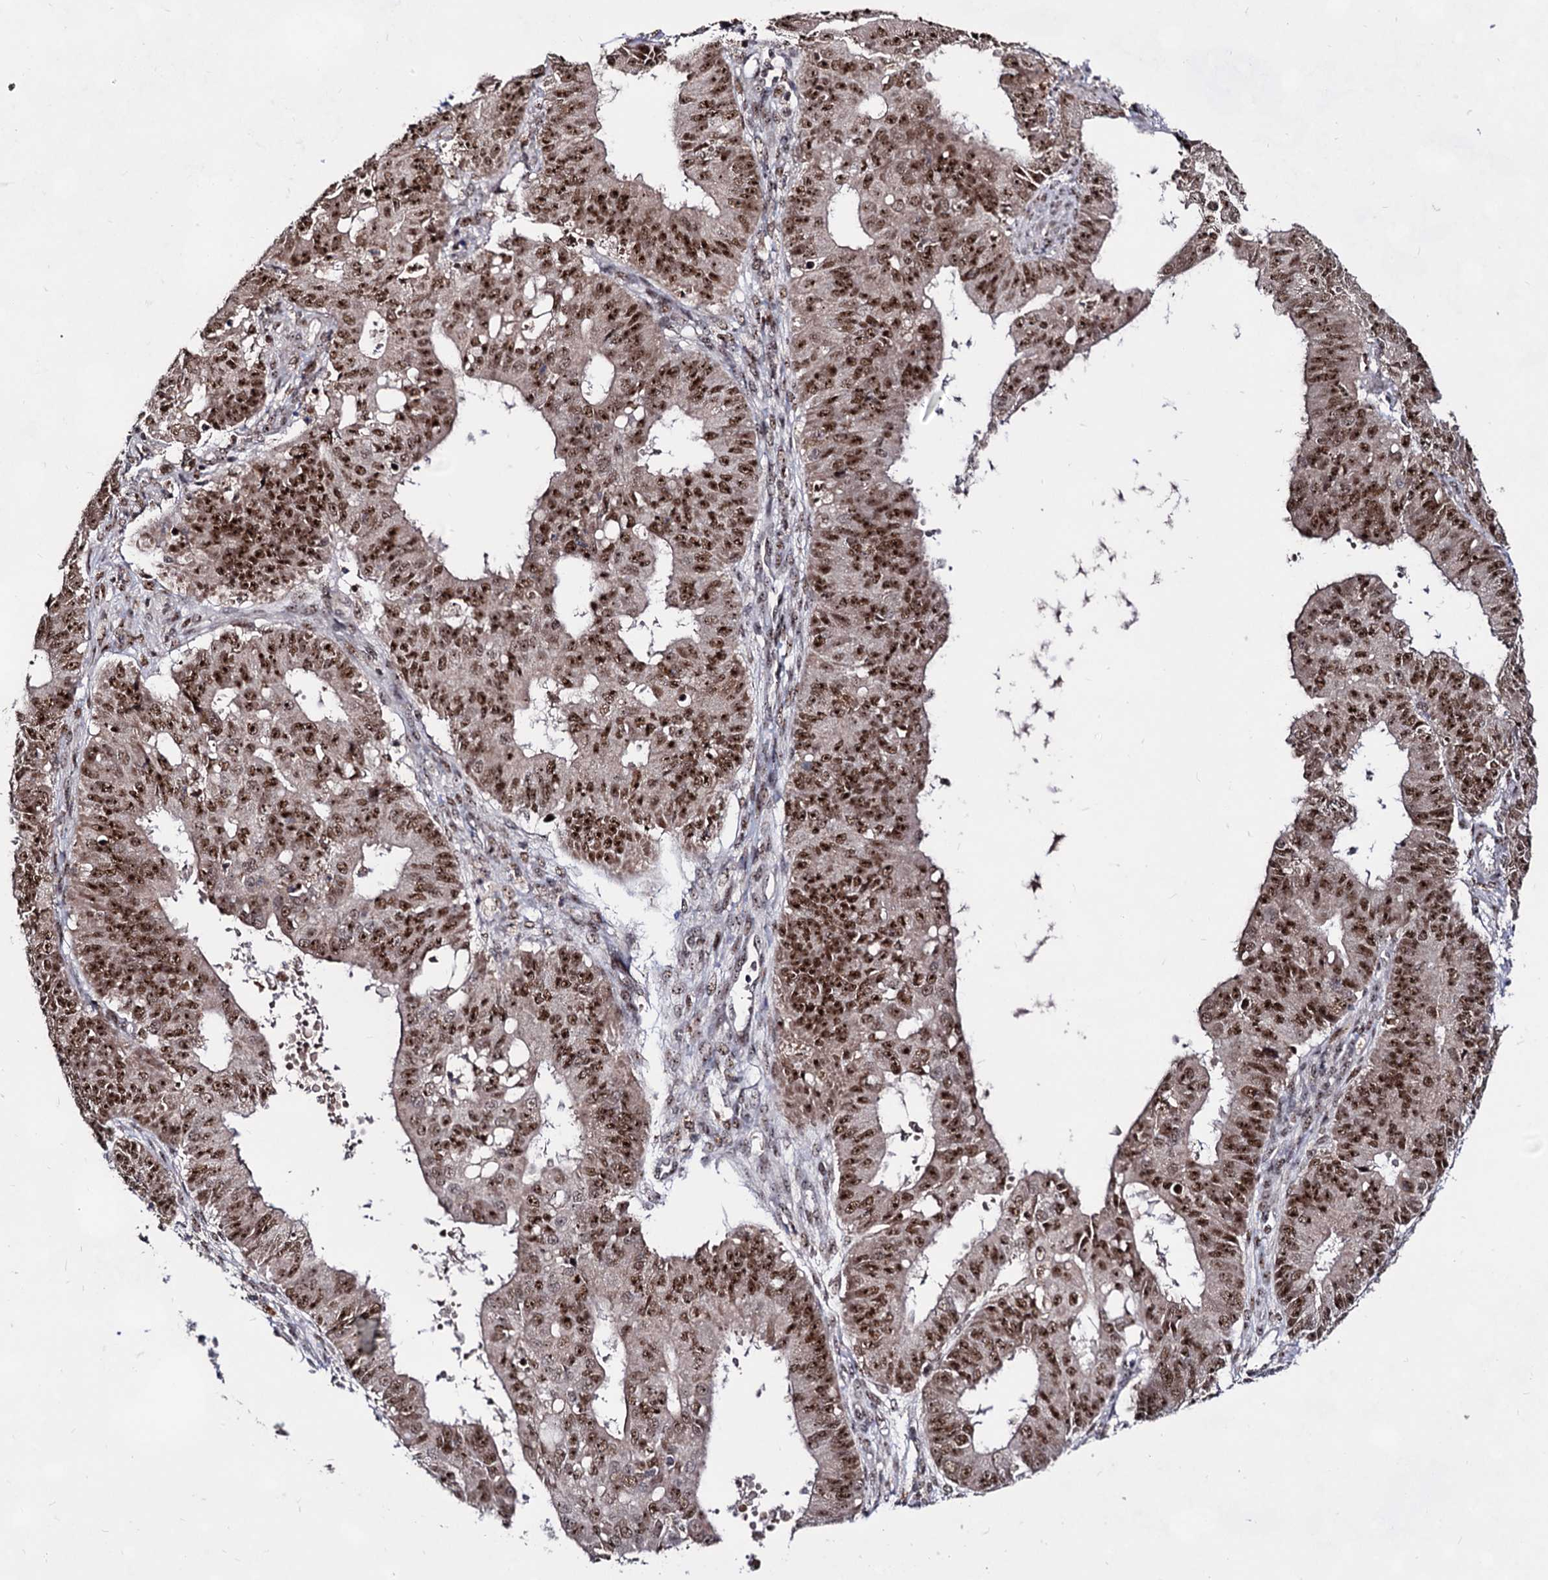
{"staining": {"intensity": "strong", "quantity": ">75%", "location": "nuclear"}, "tissue": "ovarian cancer", "cell_type": "Tumor cells", "image_type": "cancer", "snomed": [{"axis": "morphology", "description": "Carcinoma, endometroid"}, {"axis": "topography", "description": "Appendix"}, {"axis": "topography", "description": "Ovary"}], "caption": "Tumor cells exhibit high levels of strong nuclear expression in approximately >75% of cells in ovarian cancer (endometroid carcinoma). Using DAB (3,3'-diaminobenzidine) (brown) and hematoxylin (blue) stains, captured at high magnification using brightfield microscopy.", "gene": "EXOSC10", "patient": {"sex": "female", "age": 42}}